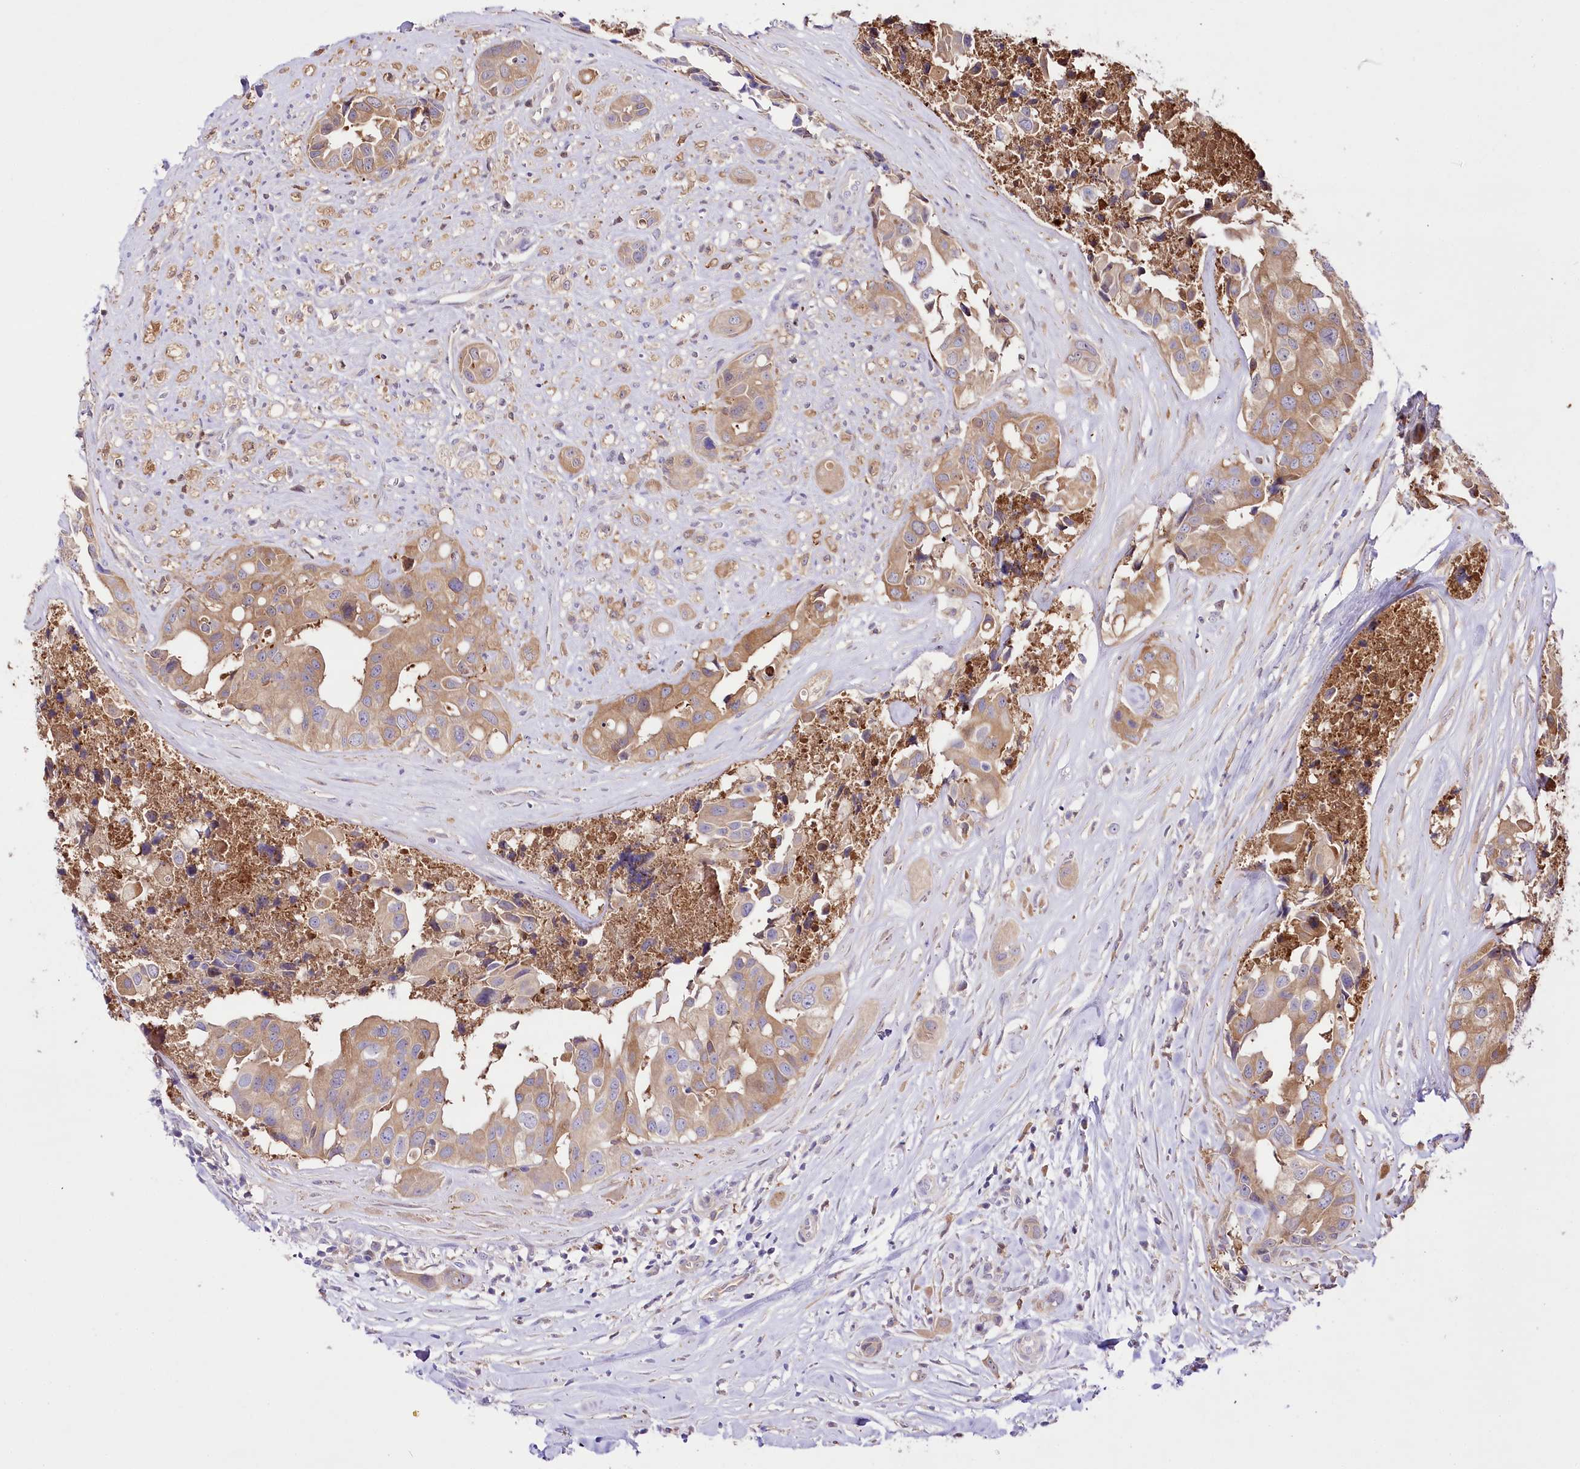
{"staining": {"intensity": "moderate", "quantity": ">75%", "location": "cytoplasmic/membranous"}, "tissue": "head and neck cancer", "cell_type": "Tumor cells", "image_type": "cancer", "snomed": [{"axis": "morphology", "description": "Adenocarcinoma, NOS"}, {"axis": "morphology", "description": "Adenocarcinoma, metastatic, NOS"}, {"axis": "topography", "description": "Head-Neck"}], "caption": "Human head and neck cancer (metastatic adenocarcinoma) stained for a protein (brown) demonstrates moderate cytoplasmic/membranous positive positivity in about >75% of tumor cells.", "gene": "UGP2", "patient": {"sex": "male", "age": 75}}